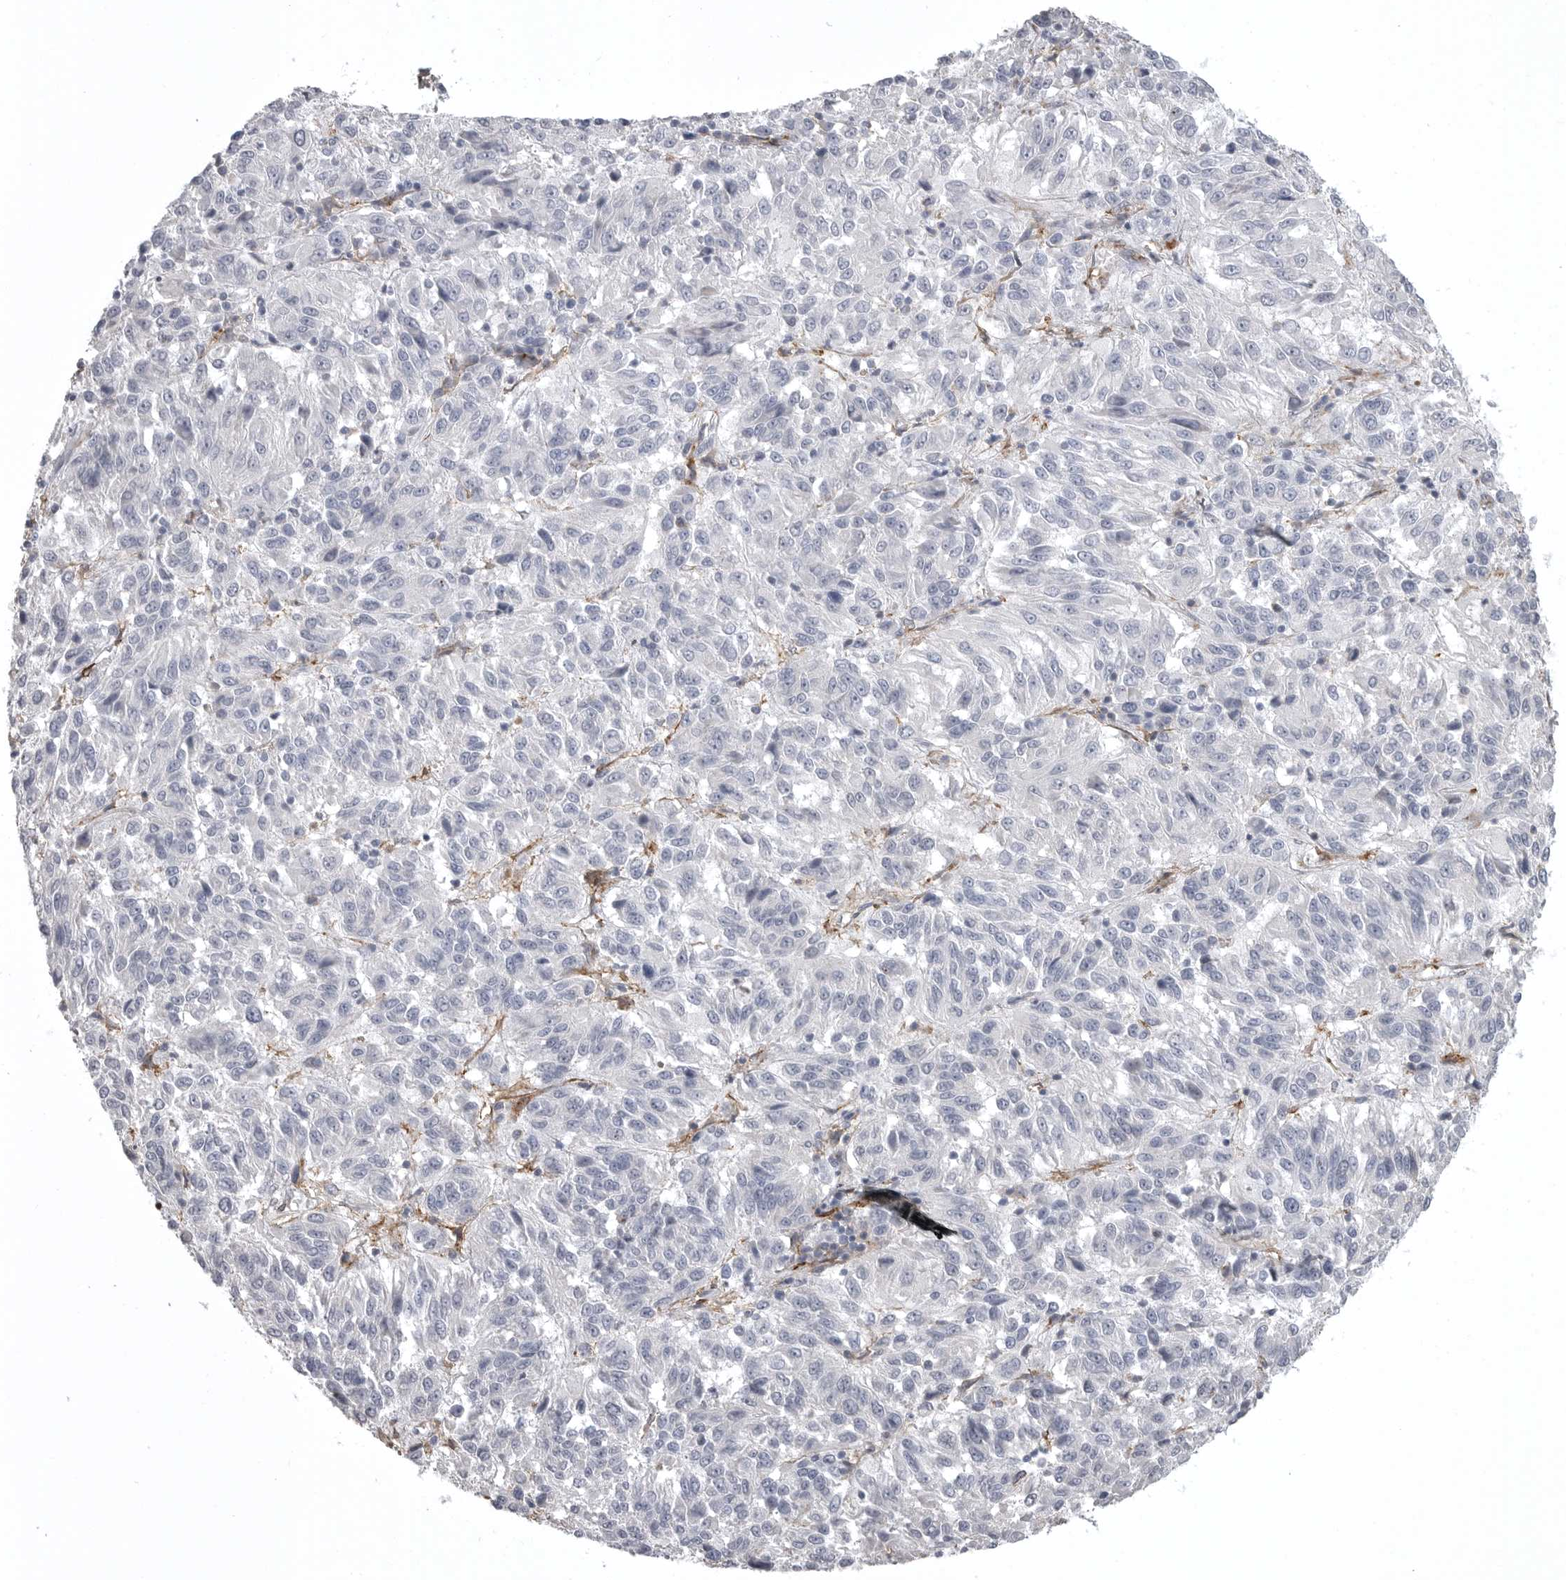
{"staining": {"intensity": "negative", "quantity": "none", "location": "none"}, "tissue": "melanoma", "cell_type": "Tumor cells", "image_type": "cancer", "snomed": [{"axis": "morphology", "description": "Malignant melanoma, Metastatic site"}, {"axis": "topography", "description": "Lung"}], "caption": "The IHC image has no significant expression in tumor cells of melanoma tissue.", "gene": "AOC3", "patient": {"sex": "male", "age": 64}}